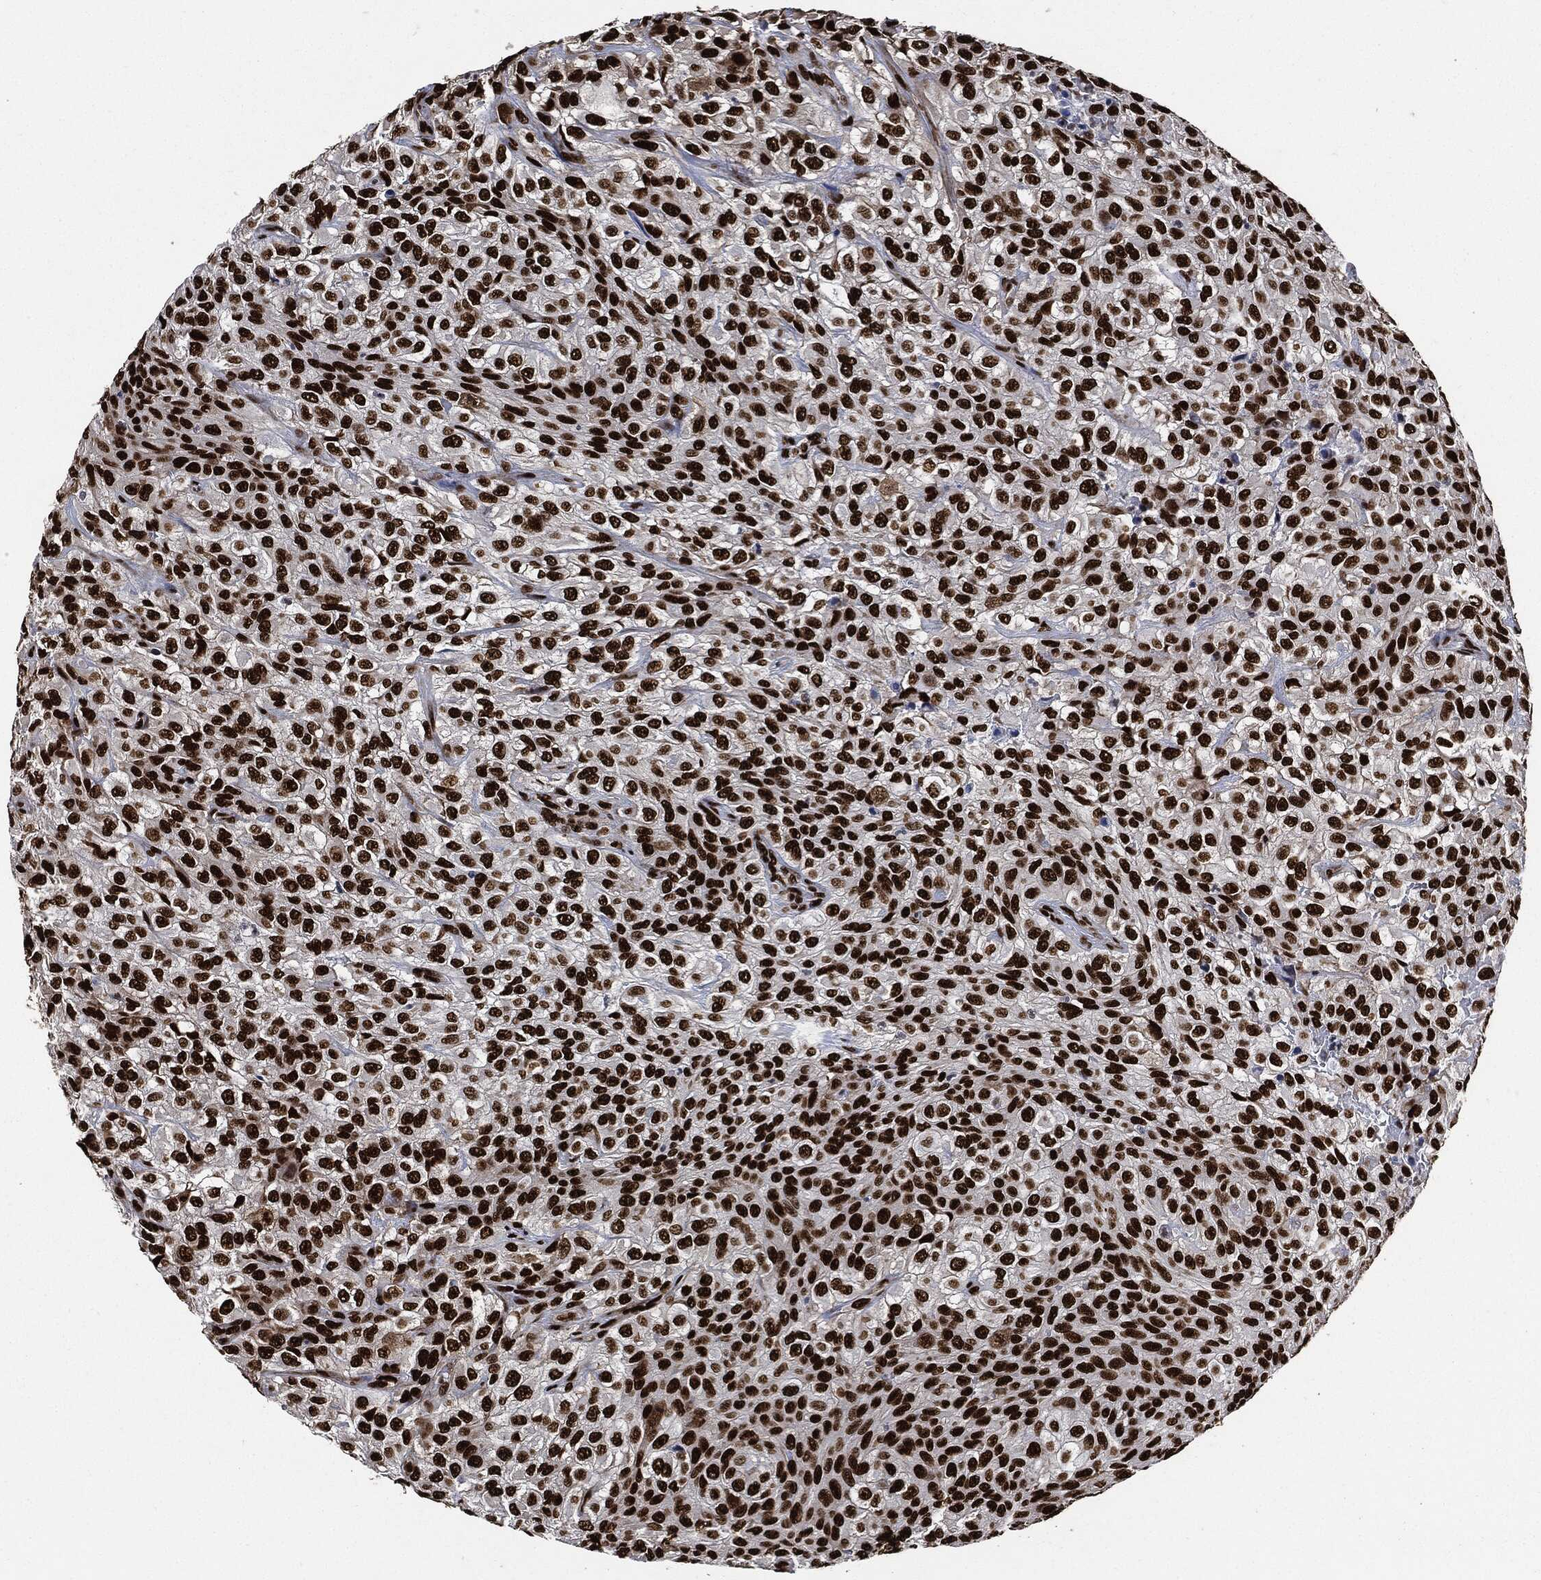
{"staining": {"intensity": "strong", "quantity": ">75%", "location": "nuclear"}, "tissue": "urothelial cancer", "cell_type": "Tumor cells", "image_type": "cancer", "snomed": [{"axis": "morphology", "description": "Urothelial carcinoma, High grade"}, {"axis": "topography", "description": "Urinary bladder"}], "caption": "High-grade urothelial carcinoma stained with DAB (3,3'-diaminobenzidine) IHC reveals high levels of strong nuclear positivity in approximately >75% of tumor cells. (Brightfield microscopy of DAB IHC at high magnification).", "gene": "RECQL", "patient": {"sex": "male", "age": 56}}